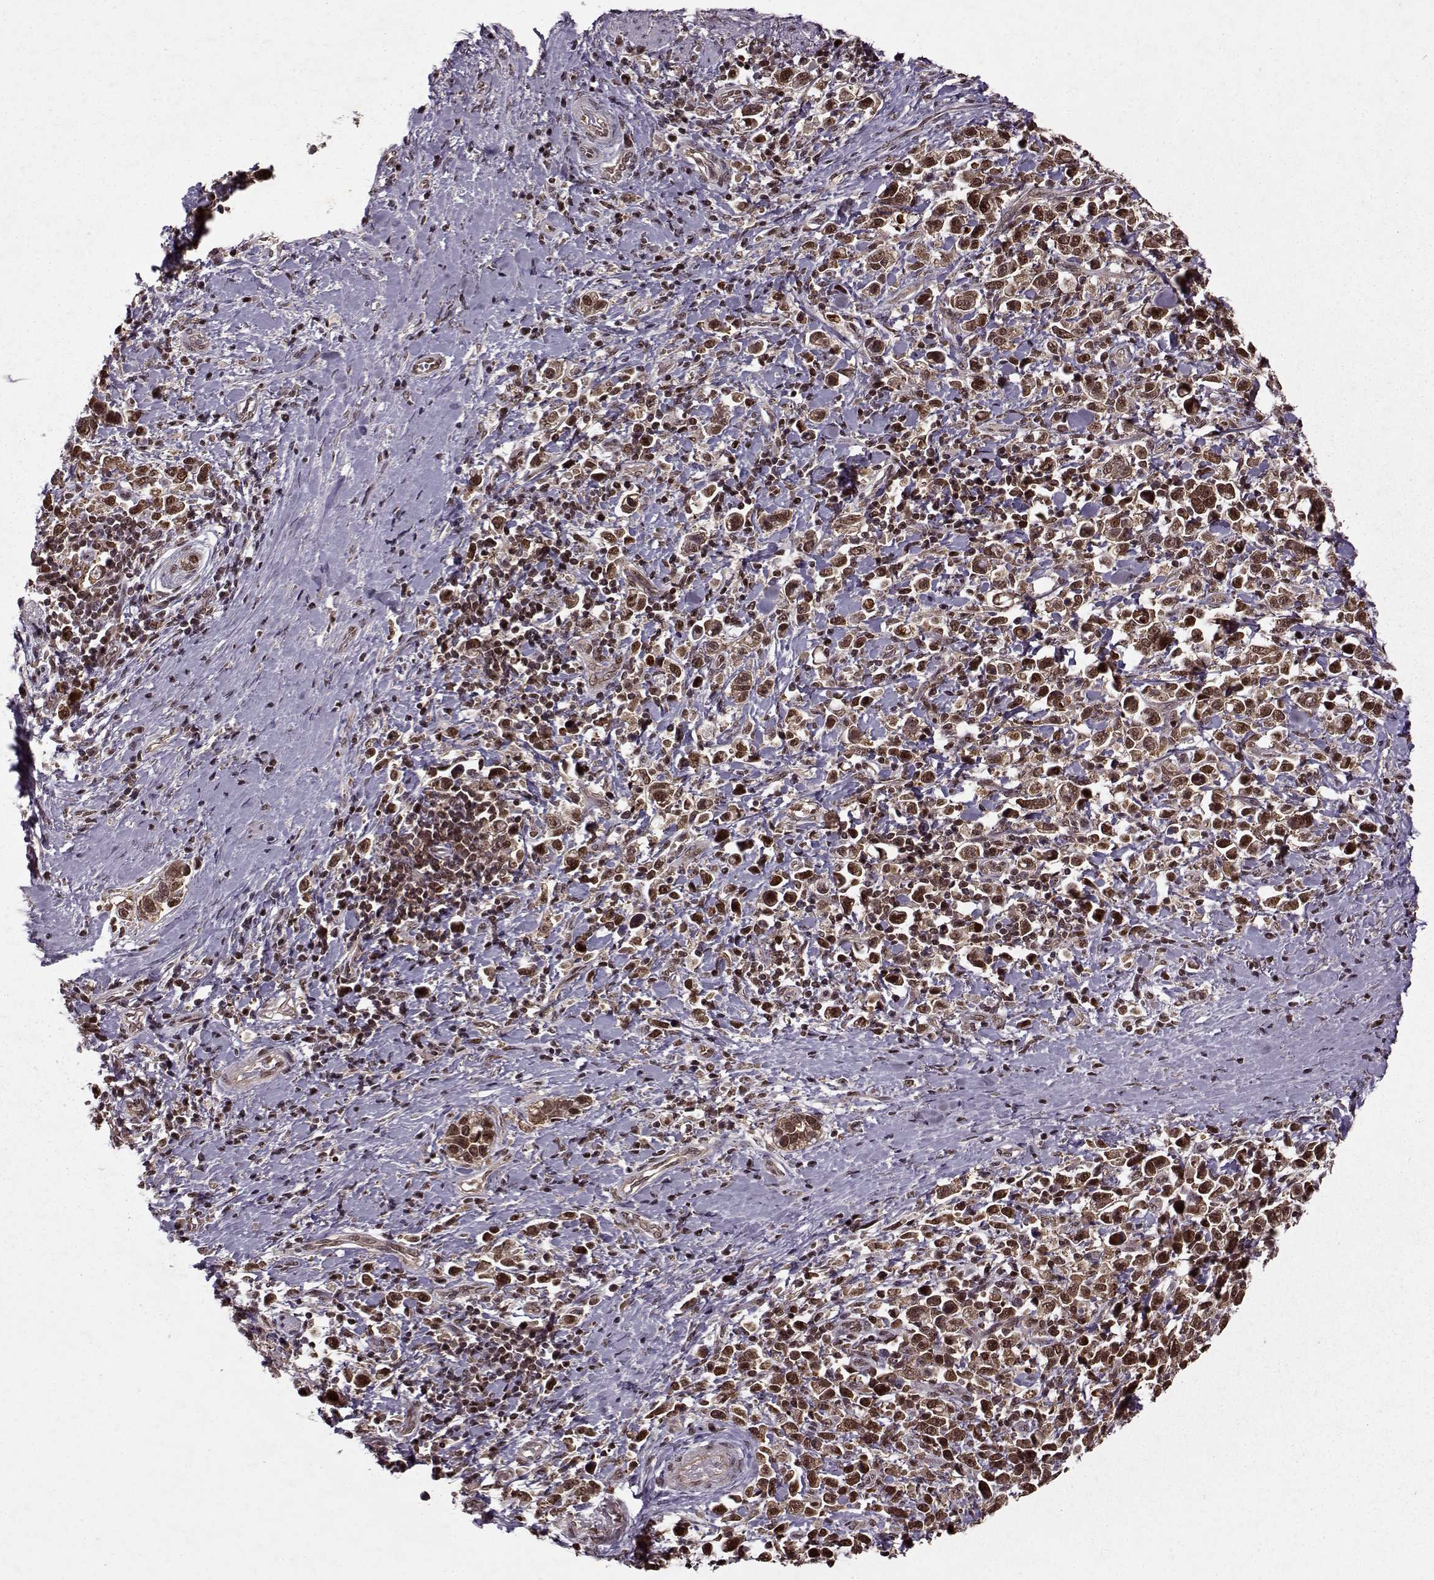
{"staining": {"intensity": "moderate", "quantity": ">75%", "location": "nuclear"}, "tissue": "stomach cancer", "cell_type": "Tumor cells", "image_type": "cancer", "snomed": [{"axis": "morphology", "description": "Adenocarcinoma, NOS"}, {"axis": "topography", "description": "Stomach"}], "caption": "This histopathology image shows stomach adenocarcinoma stained with IHC to label a protein in brown. The nuclear of tumor cells show moderate positivity for the protein. Nuclei are counter-stained blue.", "gene": "PSMA7", "patient": {"sex": "male", "age": 93}}